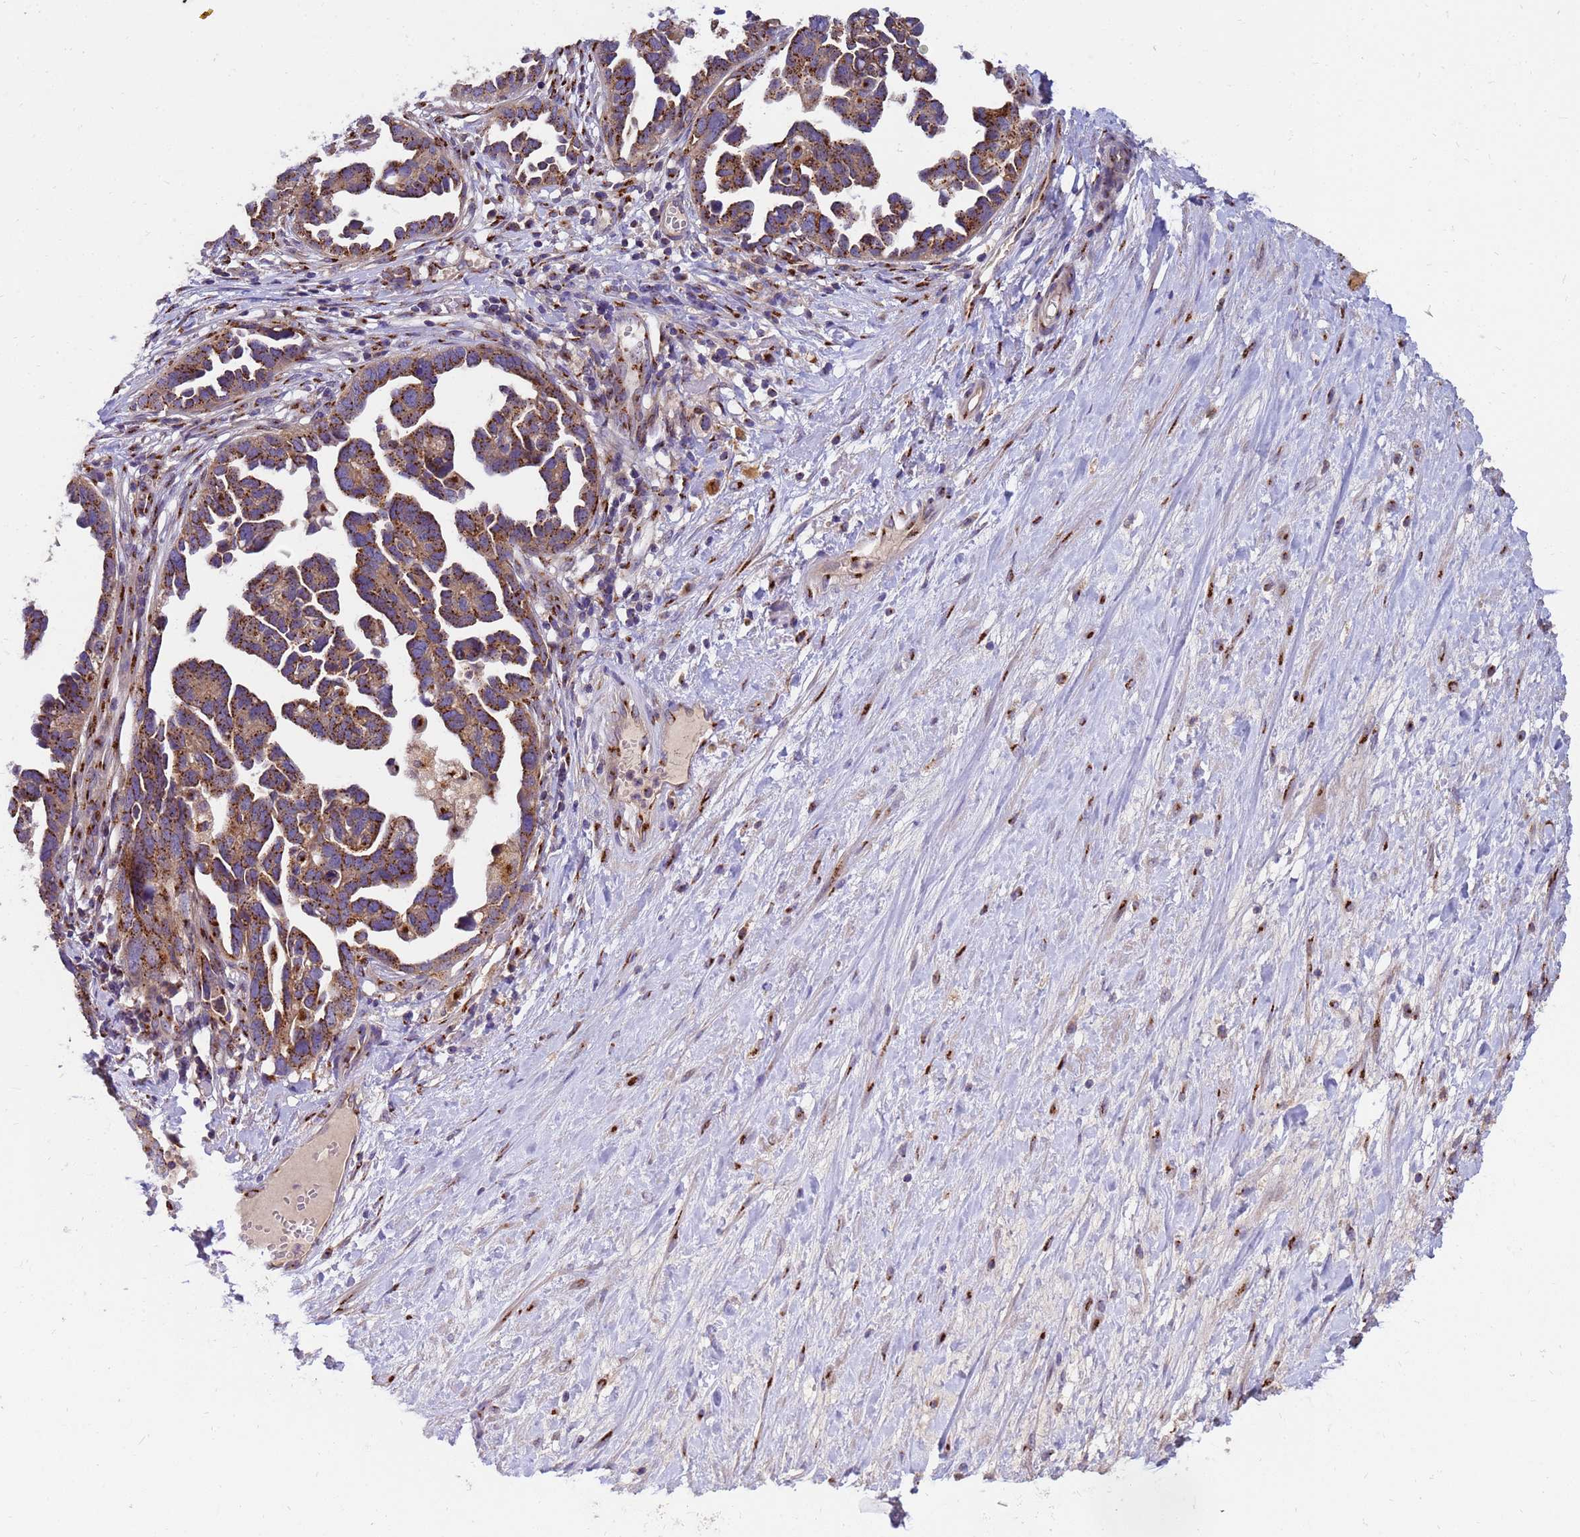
{"staining": {"intensity": "moderate", "quantity": ">75%", "location": "cytoplasmic/membranous"}, "tissue": "ovarian cancer", "cell_type": "Tumor cells", "image_type": "cancer", "snomed": [{"axis": "morphology", "description": "Cystadenocarcinoma, serous, NOS"}, {"axis": "topography", "description": "Ovary"}], "caption": "DAB (3,3'-diaminobenzidine) immunohistochemical staining of serous cystadenocarcinoma (ovarian) displays moderate cytoplasmic/membranous protein positivity in approximately >75% of tumor cells. The staining was performed using DAB to visualize the protein expression in brown, while the nuclei were stained in blue with hematoxylin (Magnification: 20x).", "gene": "HPS3", "patient": {"sex": "female", "age": 54}}